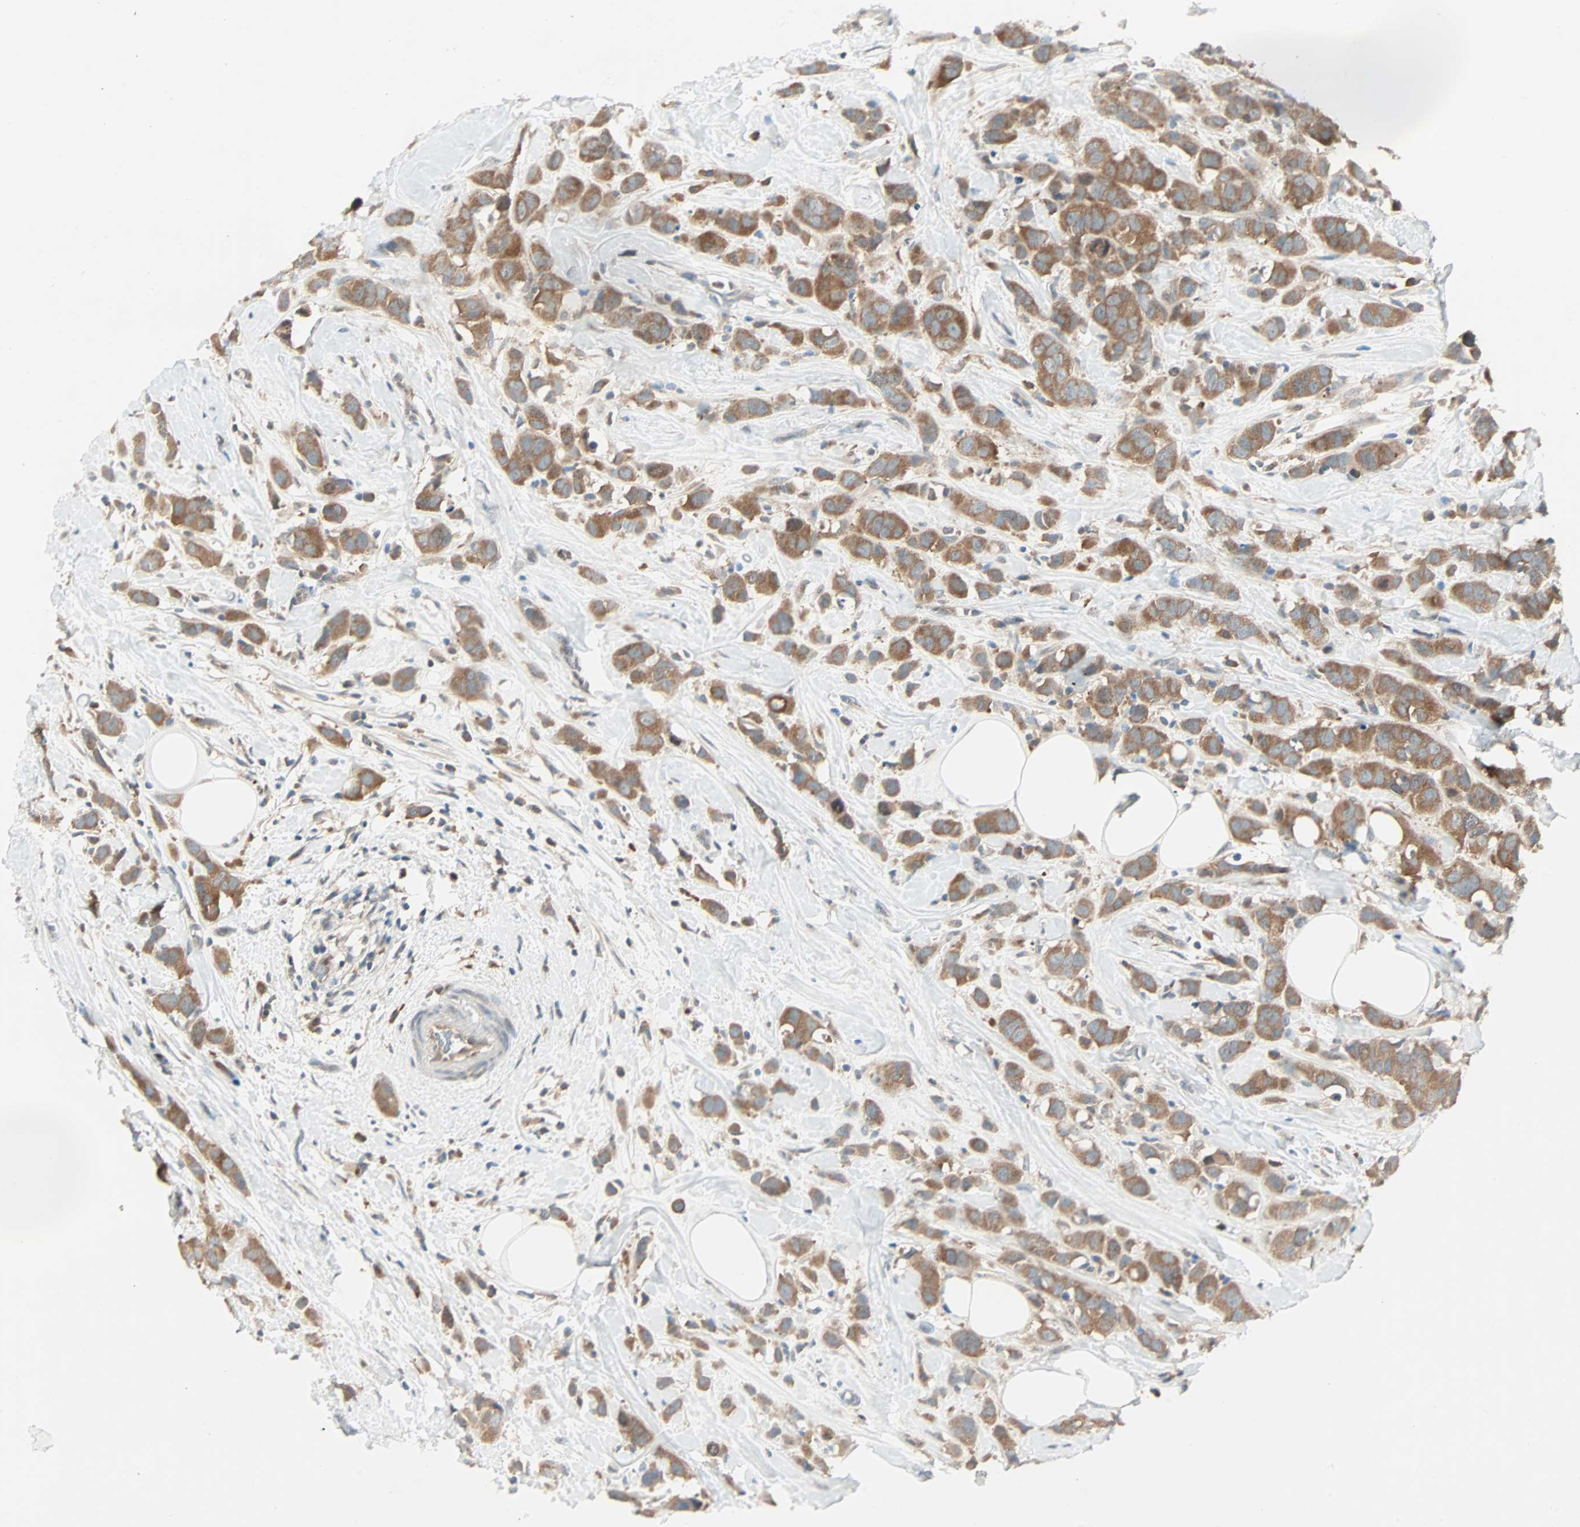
{"staining": {"intensity": "moderate", "quantity": ">75%", "location": "cytoplasmic/membranous"}, "tissue": "breast cancer", "cell_type": "Tumor cells", "image_type": "cancer", "snomed": [{"axis": "morphology", "description": "Normal tissue, NOS"}, {"axis": "morphology", "description": "Duct carcinoma"}, {"axis": "topography", "description": "Breast"}], "caption": "DAB (3,3'-diaminobenzidine) immunohistochemical staining of human breast cancer (invasive ductal carcinoma) shows moderate cytoplasmic/membranous protein staining in approximately >75% of tumor cells.", "gene": "SMIM8", "patient": {"sex": "female", "age": 50}}